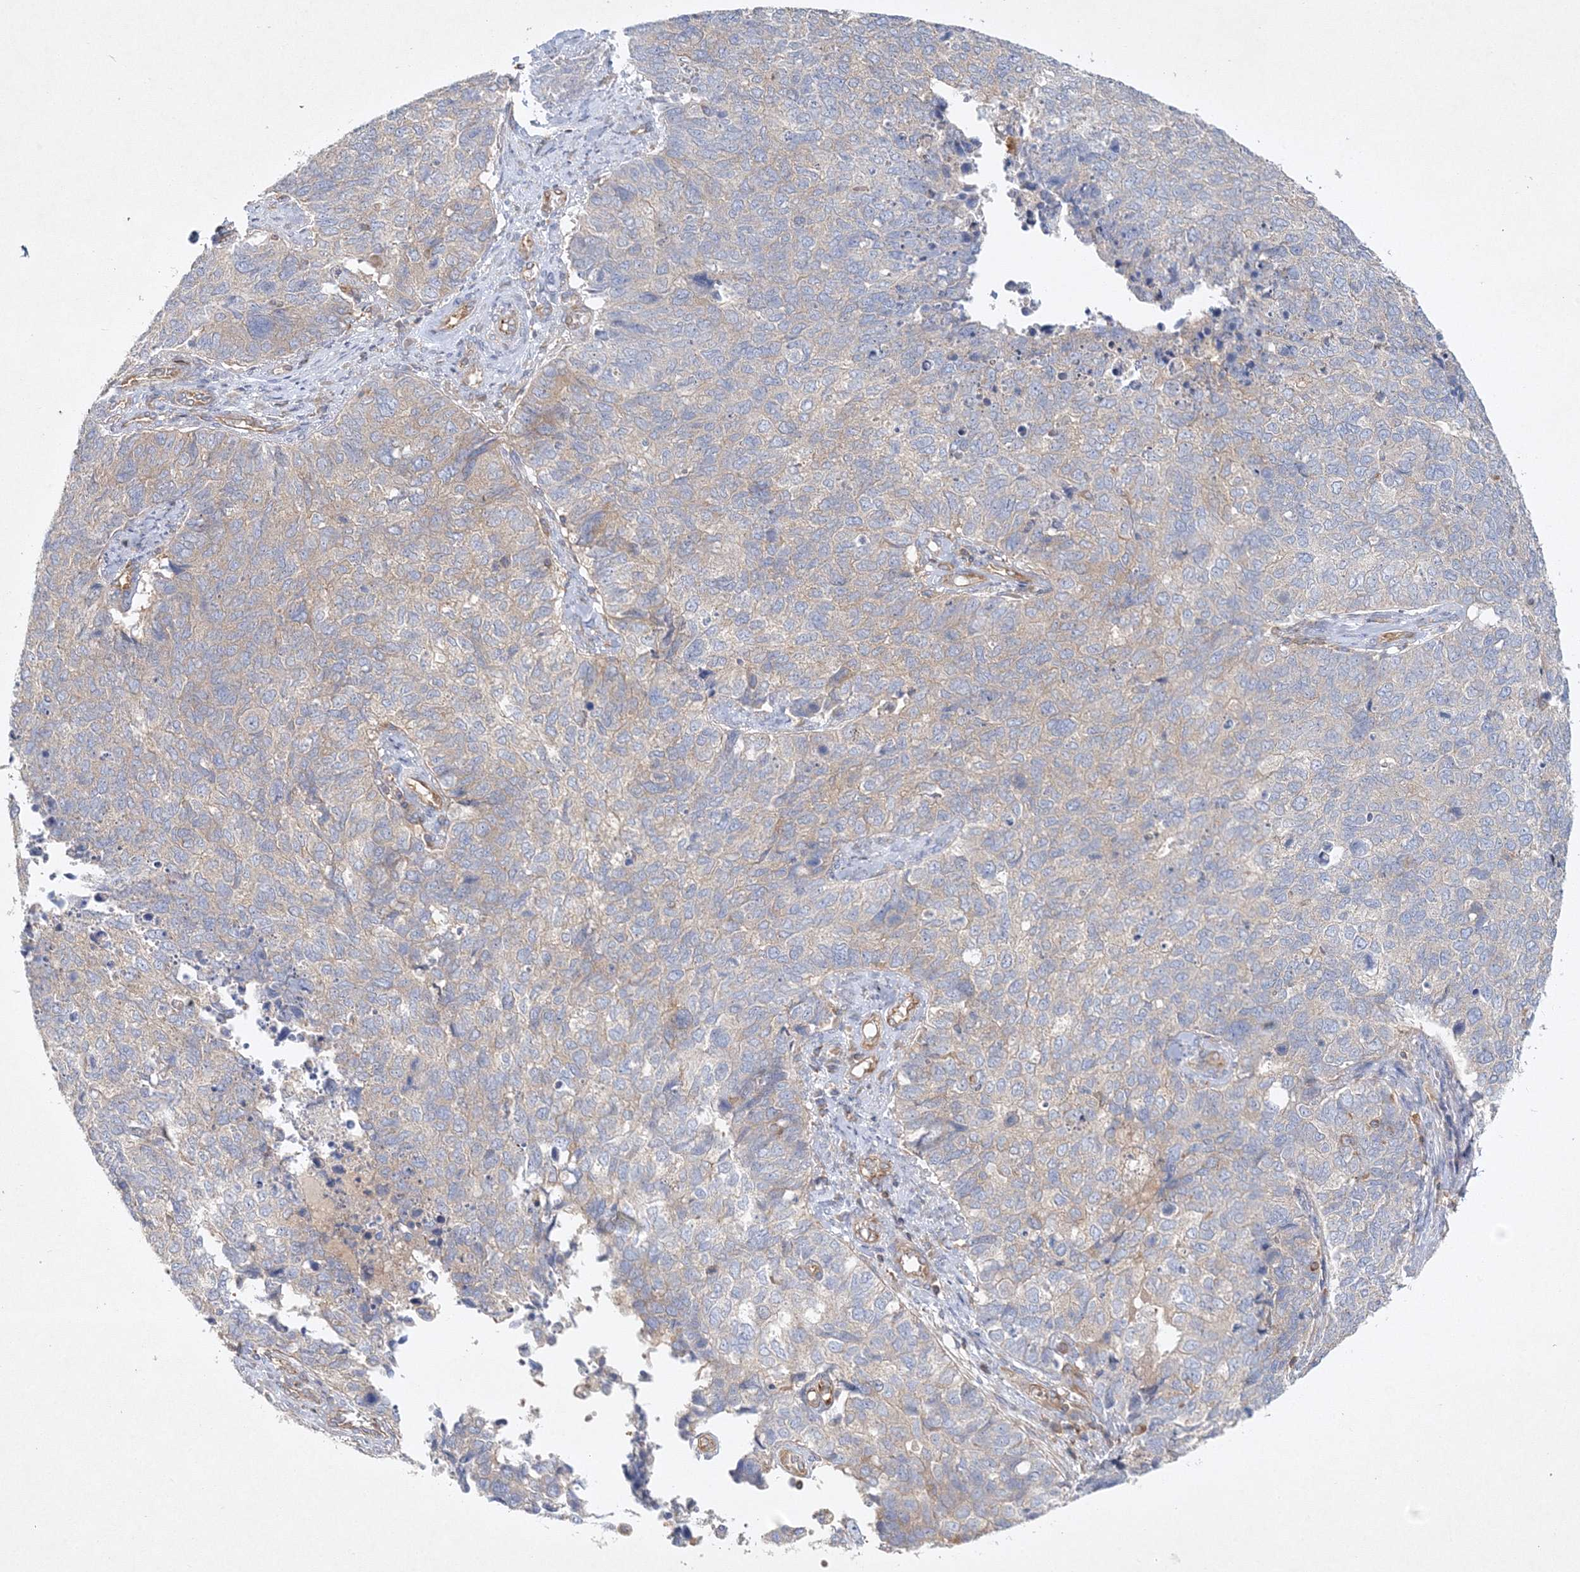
{"staining": {"intensity": "moderate", "quantity": "<25%", "location": "cytoplasmic/membranous"}, "tissue": "cervical cancer", "cell_type": "Tumor cells", "image_type": "cancer", "snomed": [{"axis": "morphology", "description": "Squamous cell carcinoma, NOS"}, {"axis": "topography", "description": "Cervix"}], "caption": "Brown immunohistochemical staining in human squamous cell carcinoma (cervical) shows moderate cytoplasmic/membranous positivity in about <25% of tumor cells. (DAB (3,3'-diaminobenzidine) IHC with brightfield microscopy, high magnification).", "gene": "WDR37", "patient": {"sex": "female", "age": 63}}